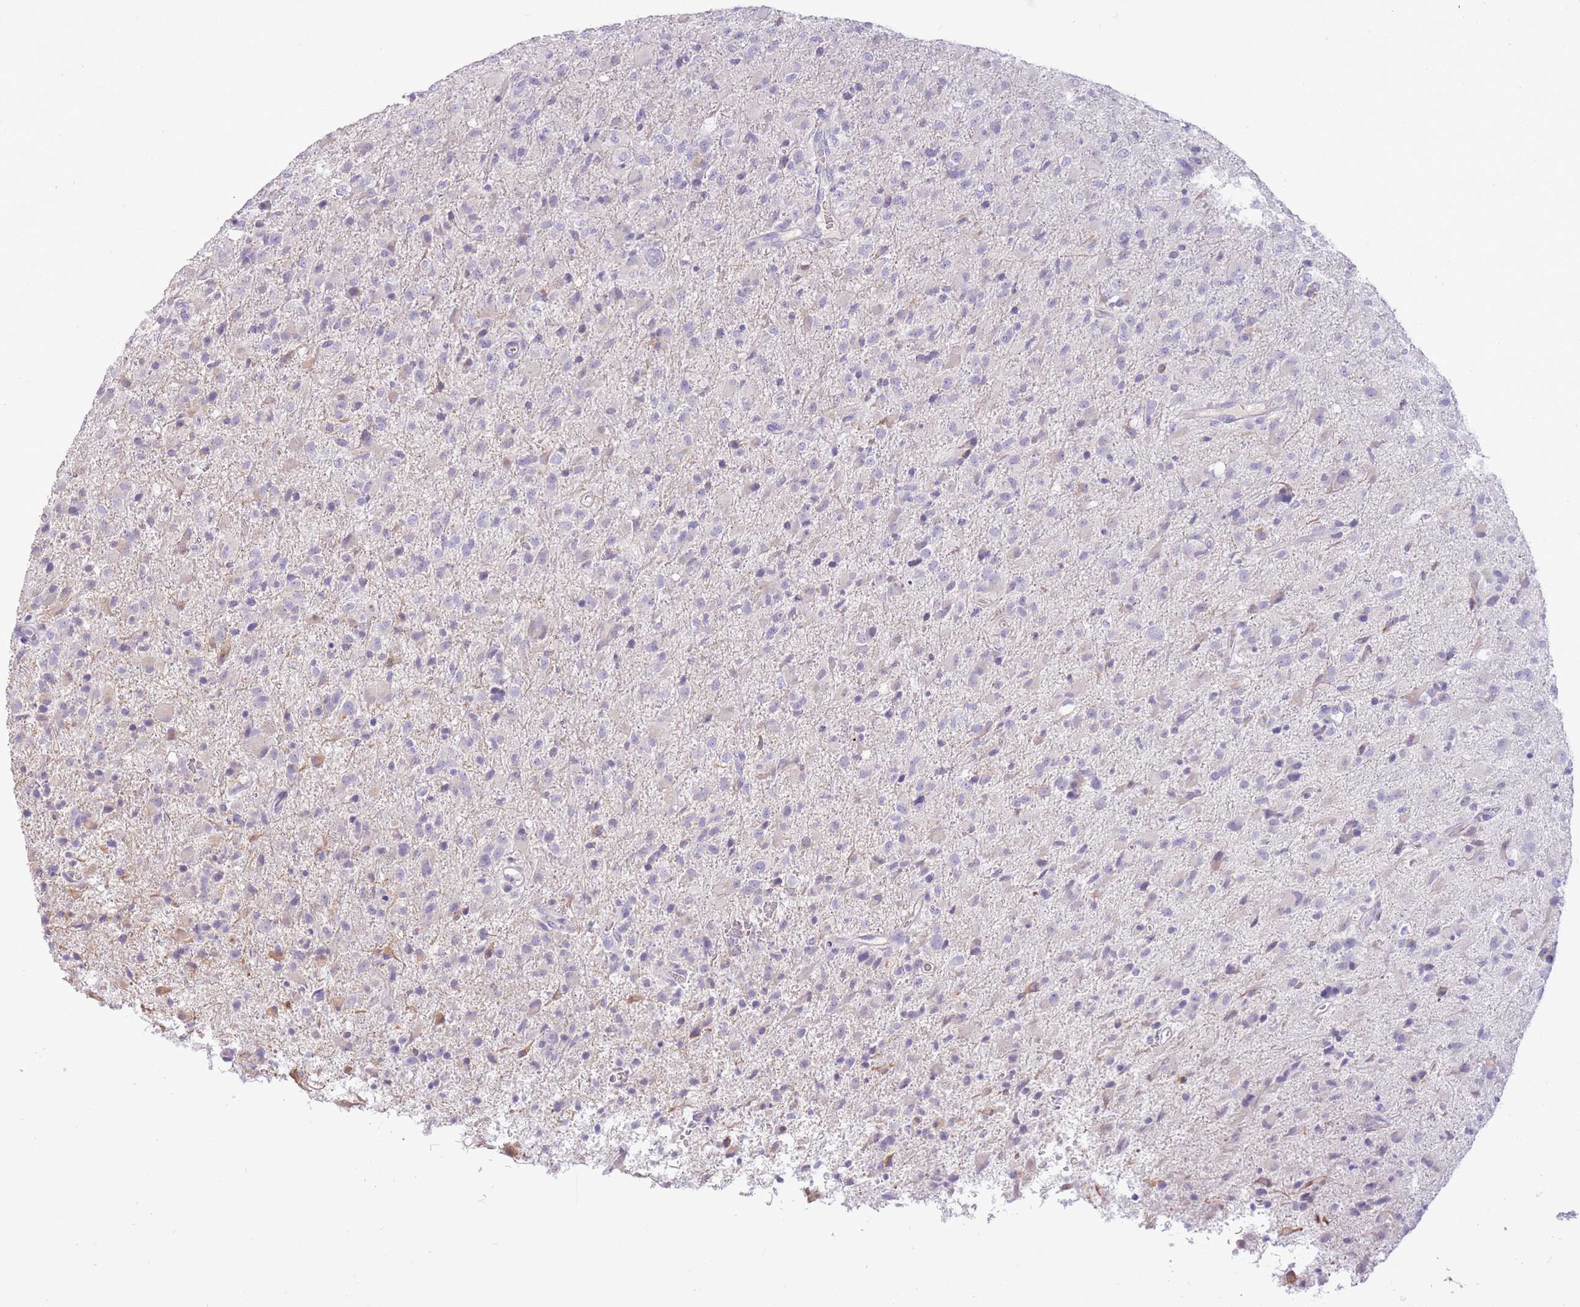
{"staining": {"intensity": "negative", "quantity": "none", "location": "none"}, "tissue": "glioma", "cell_type": "Tumor cells", "image_type": "cancer", "snomed": [{"axis": "morphology", "description": "Glioma, malignant, Low grade"}, {"axis": "topography", "description": "Brain"}], "caption": "Immunohistochemistry (IHC) micrograph of neoplastic tissue: malignant low-grade glioma stained with DAB (3,3'-diaminobenzidine) exhibits no significant protein expression in tumor cells.", "gene": "SFTPA1", "patient": {"sex": "male", "age": 65}}